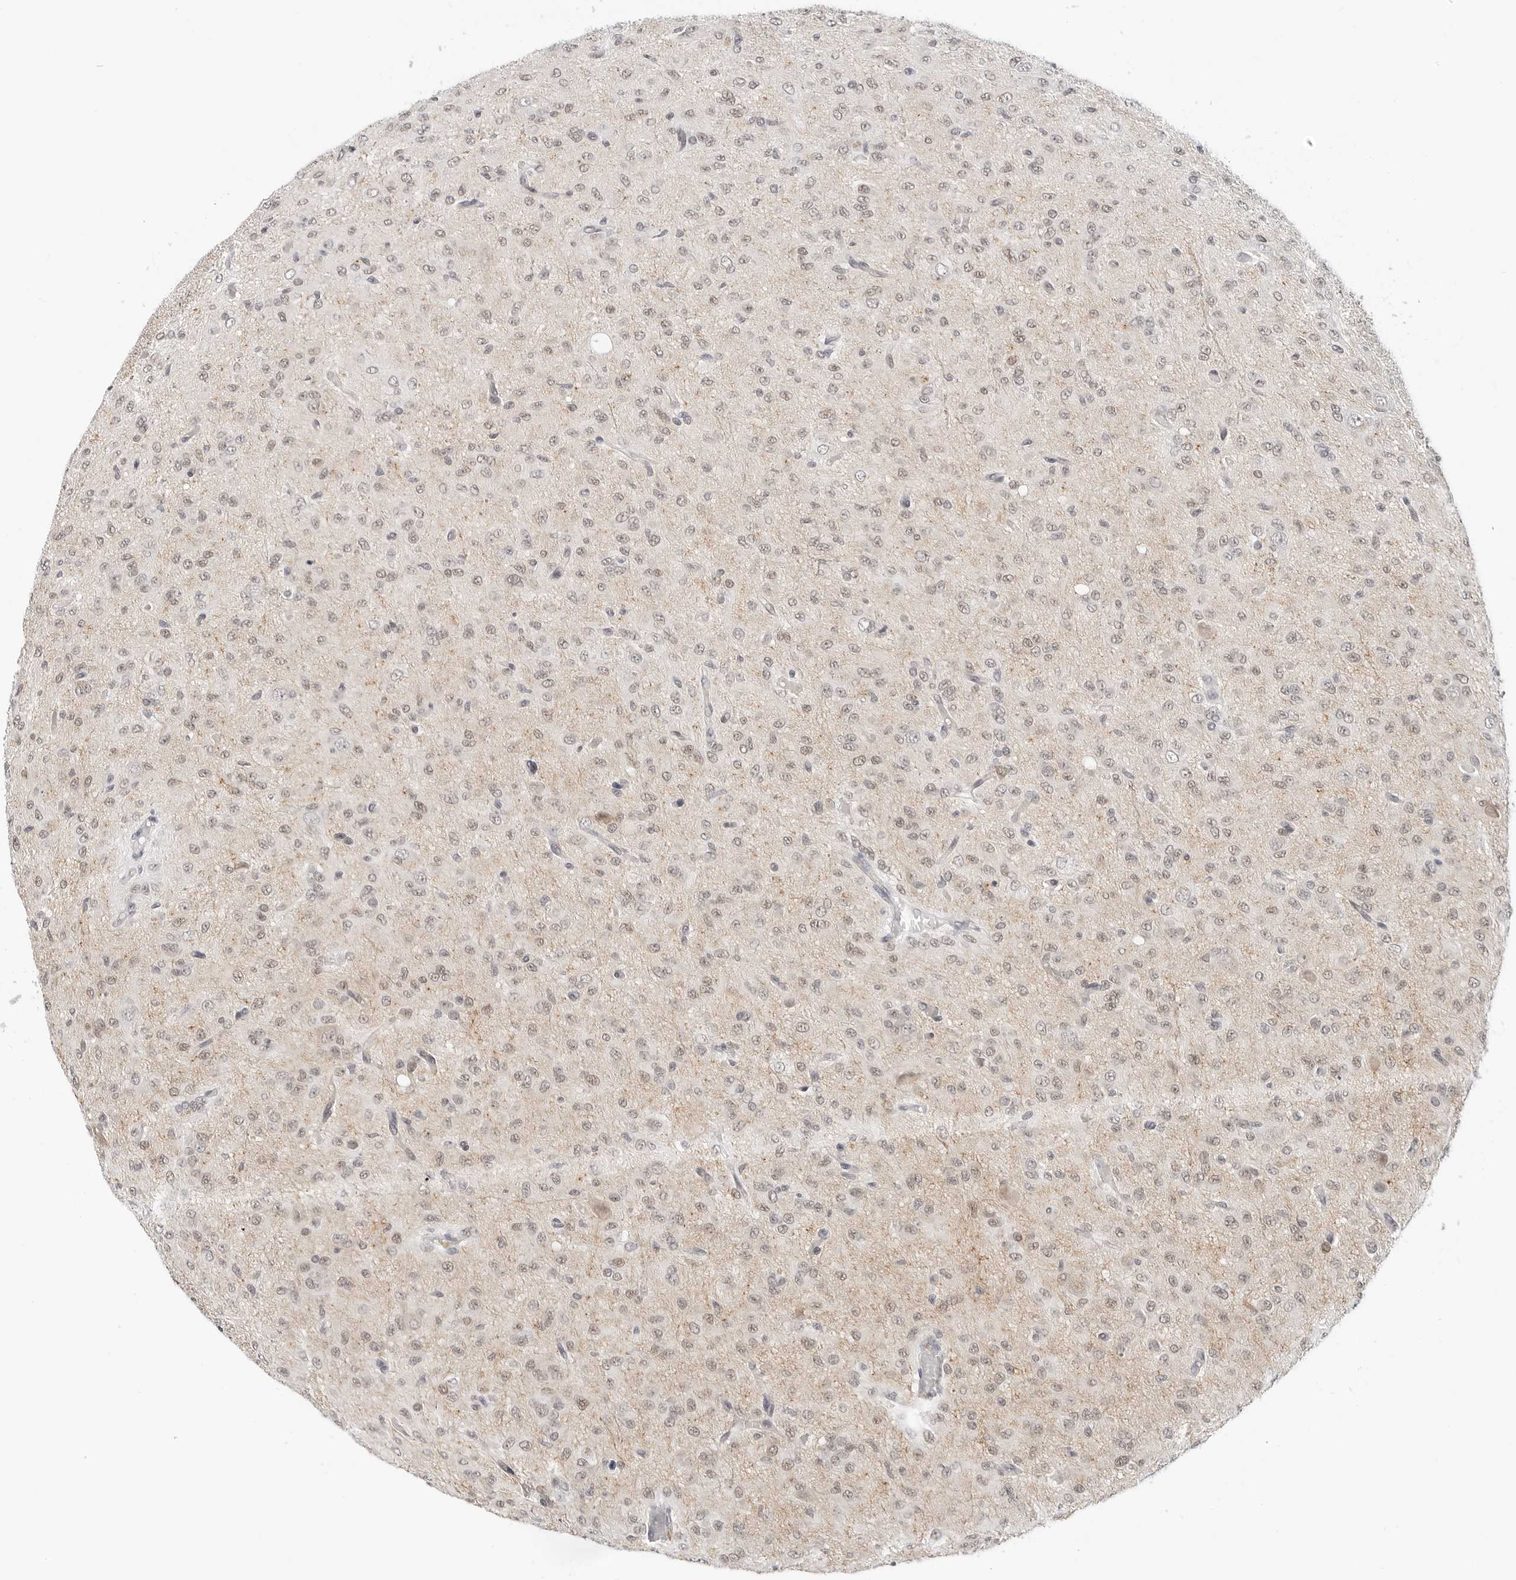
{"staining": {"intensity": "weak", "quantity": ">75%", "location": "nuclear"}, "tissue": "glioma", "cell_type": "Tumor cells", "image_type": "cancer", "snomed": [{"axis": "morphology", "description": "Glioma, malignant, High grade"}, {"axis": "topography", "description": "Brain"}], "caption": "Malignant glioma (high-grade) stained with a protein marker displays weak staining in tumor cells.", "gene": "TSEN2", "patient": {"sex": "female", "age": 59}}